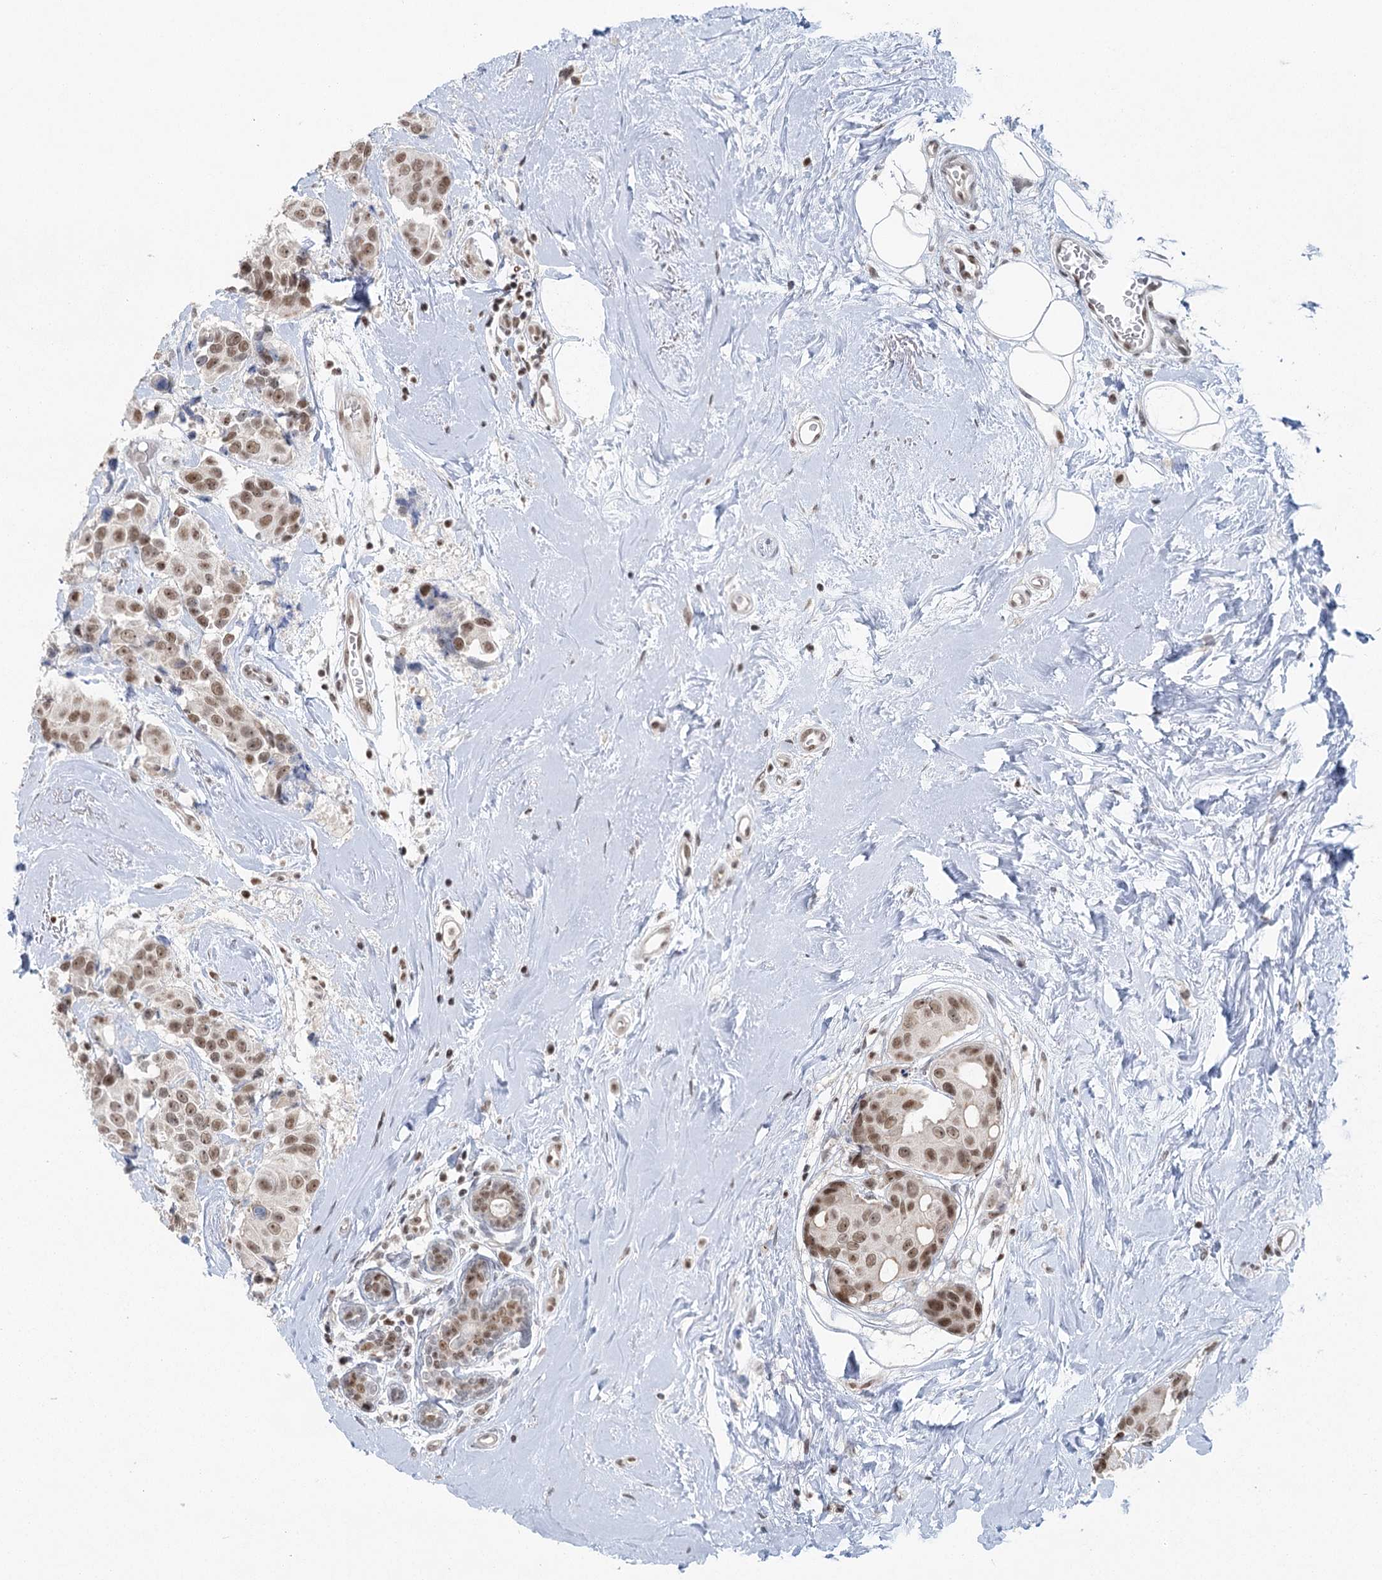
{"staining": {"intensity": "moderate", "quantity": ">75%", "location": "nuclear"}, "tissue": "breast cancer", "cell_type": "Tumor cells", "image_type": "cancer", "snomed": [{"axis": "morphology", "description": "Normal tissue, NOS"}, {"axis": "morphology", "description": "Duct carcinoma"}, {"axis": "topography", "description": "Breast"}], "caption": "The photomicrograph exhibits staining of breast cancer (intraductal carcinoma), revealing moderate nuclear protein staining (brown color) within tumor cells.", "gene": "PDS5A", "patient": {"sex": "female", "age": 39}}